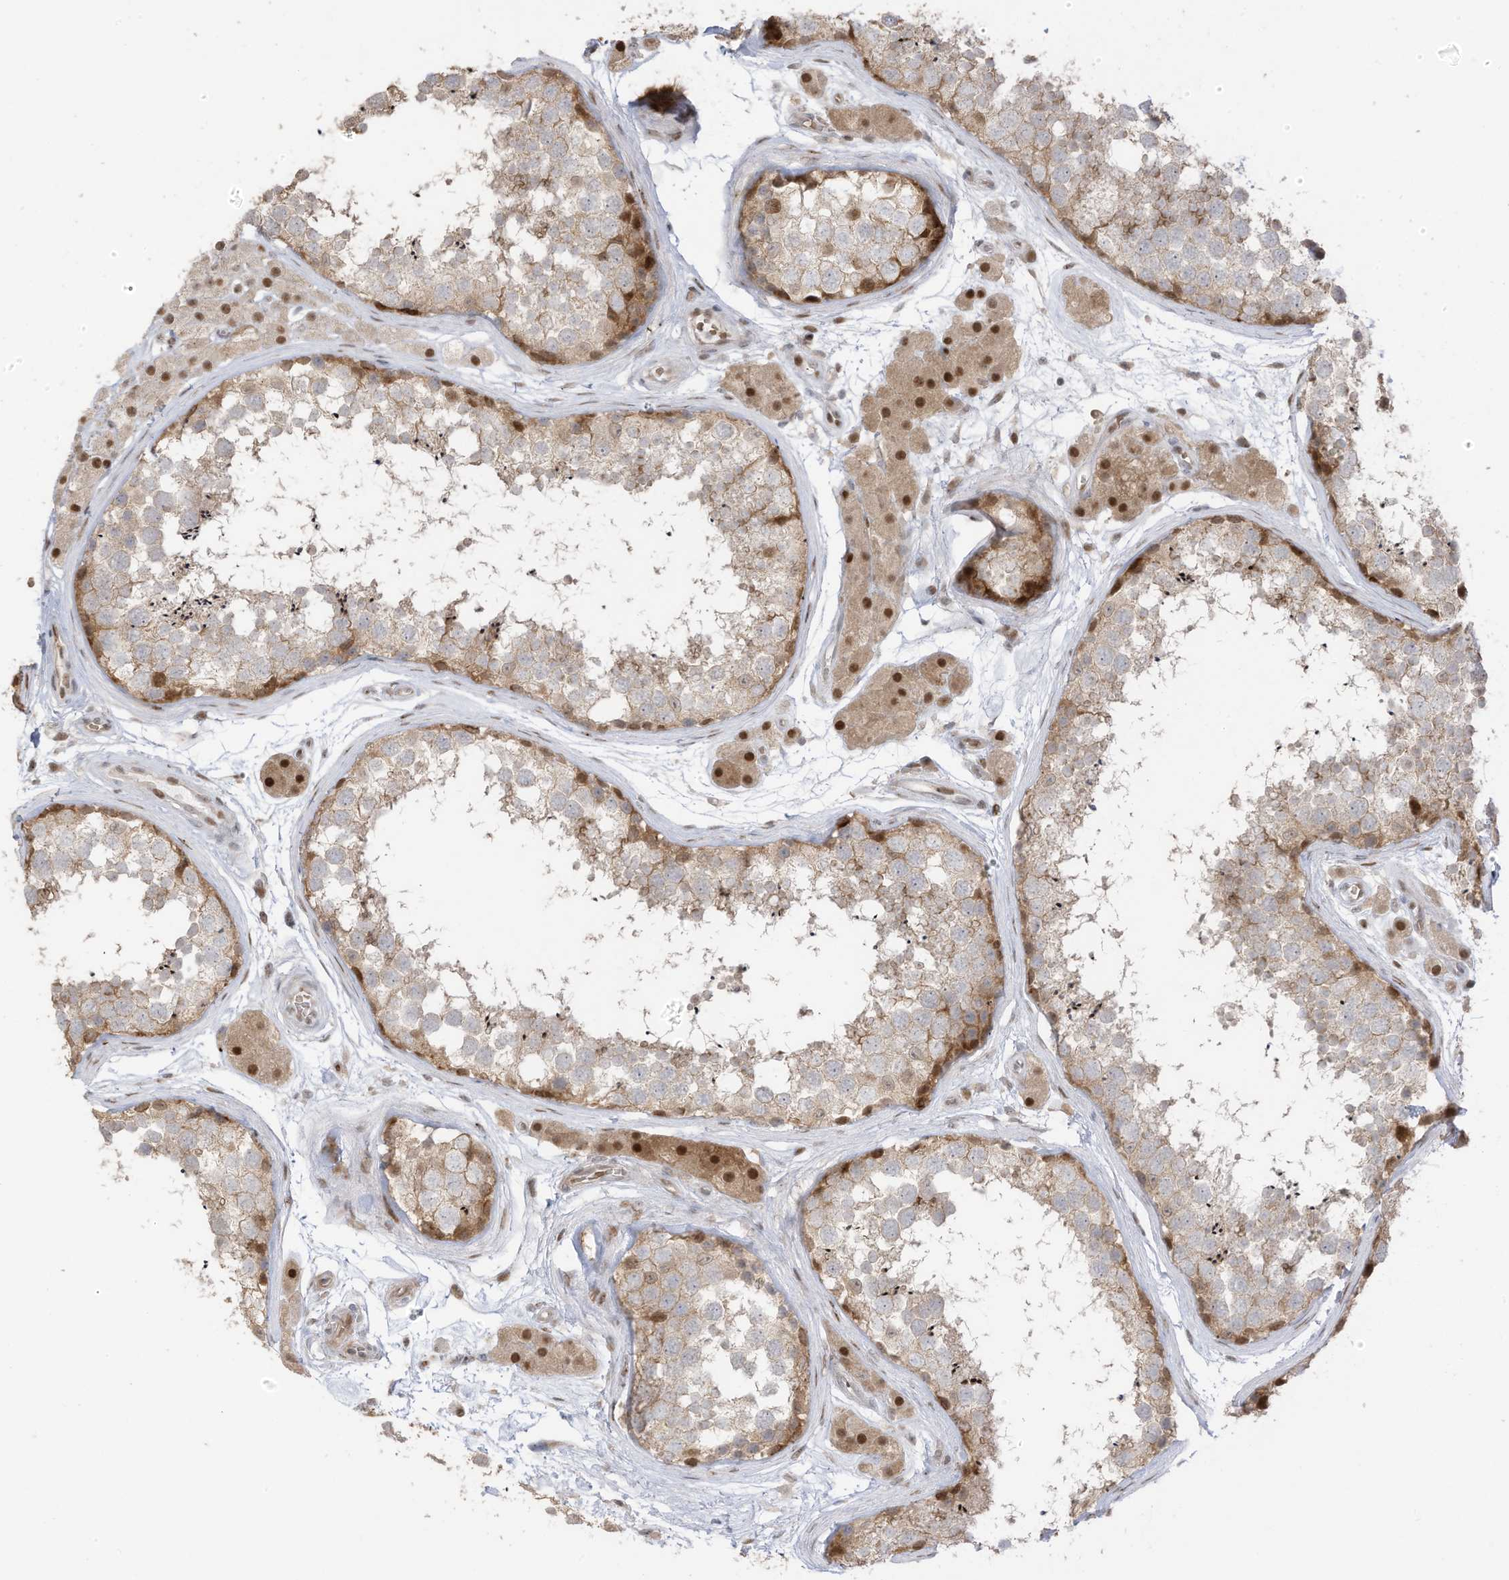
{"staining": {"intensity": "moderate", "quantity": "<25%", "location": "cytoplasmic/membranous,nuclear"}, "tissue": "testis", "cell_type": "Cells in seminiferous ducts", "image_type": "normal", "snomed": [{"axis": "morphology", "description": "Normal tissue, NOS"}, {"axis": "topography", "description": "Testis"}], "caption": "IHC photomicrograph of normal testis stained for a protein (brown), which reveals low levels of moderate cytoplasmic/membranous,nuclear expression in about <25% of cells in seminiferous ducts.", "gene": "ZCWPW2", "patient": {"sex": "male", "age": 56}}